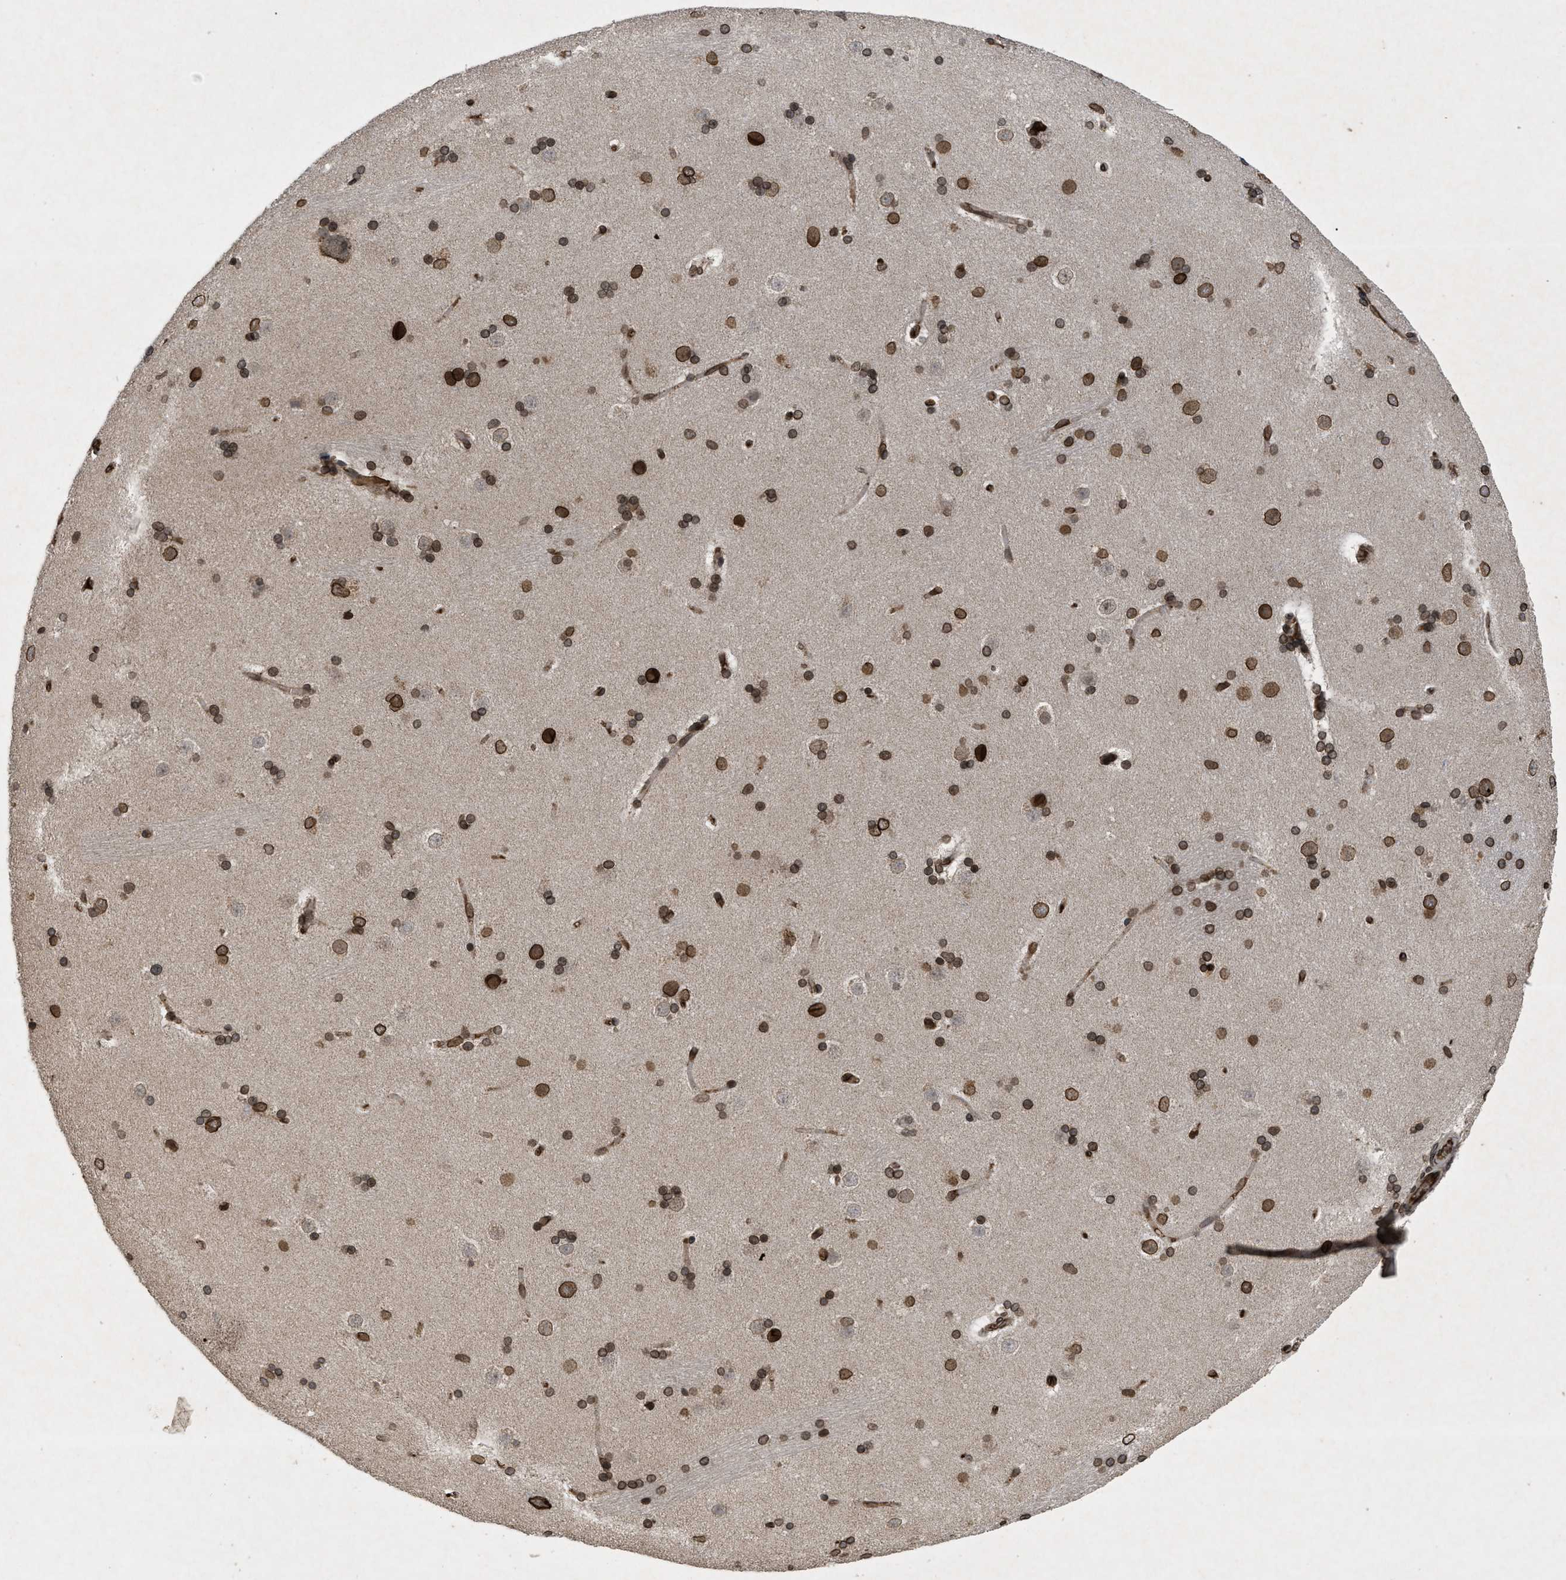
{"staining": {"intensity": "strong", "quantity": ">75%", "location": "cytoplasmic/membranous,nuclear"}, "tissue": "caudate", "cell_type": "Glial cells", "image_type": "normal", "snomed": [{"axis": "morphology", "description": "Normal tissue, NOS"}, {"axis": "topography", "description": "Lateral ventricle wall"}], "caption": "Brown immunohistochemical staining in normal human caudate reveals strong cytoplasmic/membranous,nuclear staining in approximately >75% of glial cells. Nuclei are stained in blue.", "gene": "CRY1", "patient": {"sex": "female", "age": 19}}